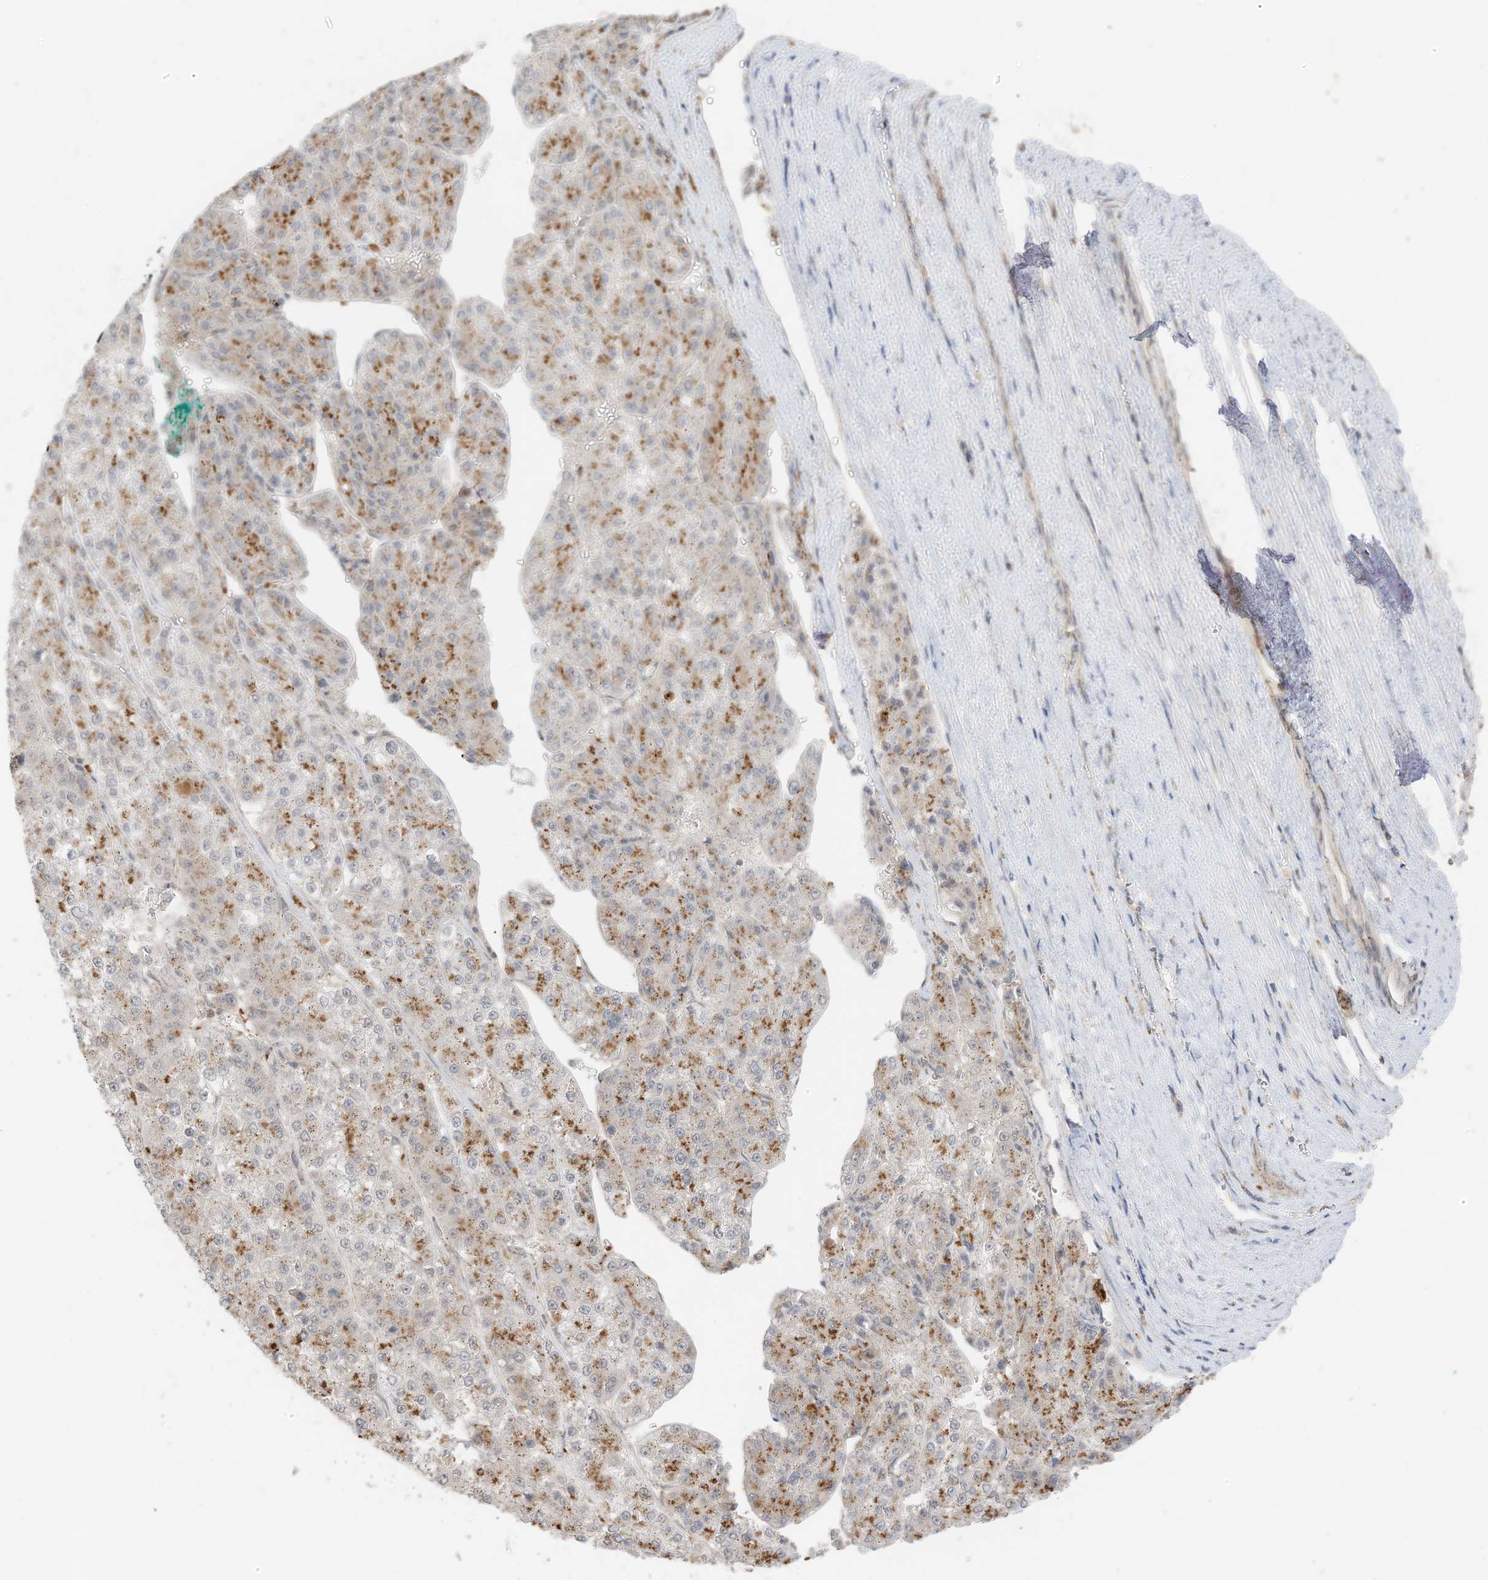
{"staining": {"intensity": "moderate", "quantity": "25%-75%", "location": "cytoplasmic/membranous"}, "tissue": "liver cancer", "cell_type": "Tumor cells", "image_type": "cancer", "snomed": [{"axis": "morphology", "description": "Carcinoma, Hepatocellular, NOS"}, {"axis": "topography", "description": "Liver"}], "caption": "Human liver cancer (hepatocellular carcinoma) stained with a protein marker shows moderate staining in tumor cells.", "gene": "N4BP3", "patient": {"sex": "female", "age": 73}}